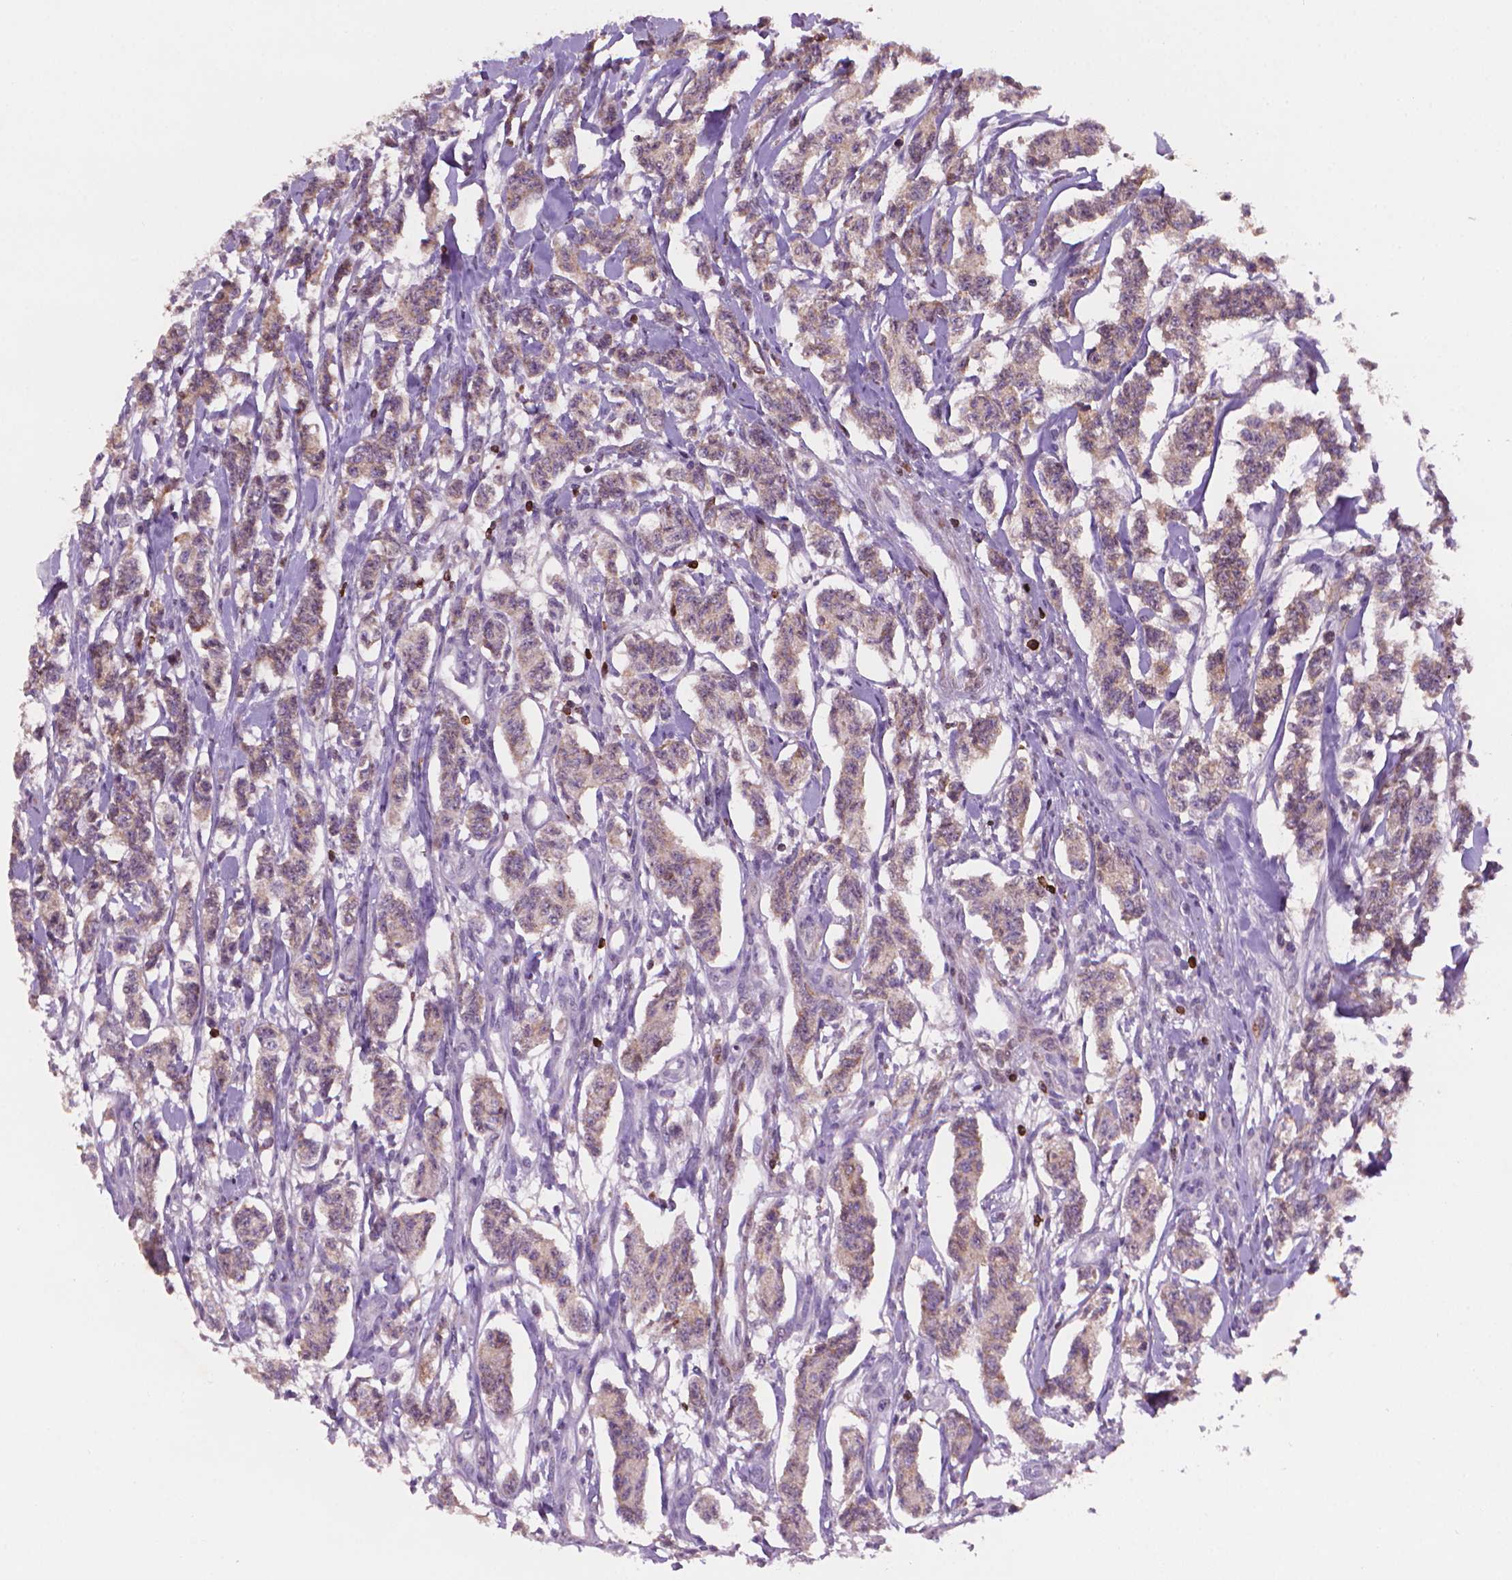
{"staining": {"intensity": "weak", "quantity": ">75%", "location": "cytoplasmic/membranous"}, "tissue": "carcinoid", "cell_type": "Tumor cells", "image_type": "cancer", "snomed": [{"axis": "morphology", "description": "Carcinoid, malignant, NOS"}, {"axis": "topography", "description": "Kidney"}], "caption": "The immunohistochemical stain labels weak cytoplasmic/membranous staining in tumor cells of carcinoid tissue.", "gene": "BCL2", "patient": {"sex": "female", "age": 41}}